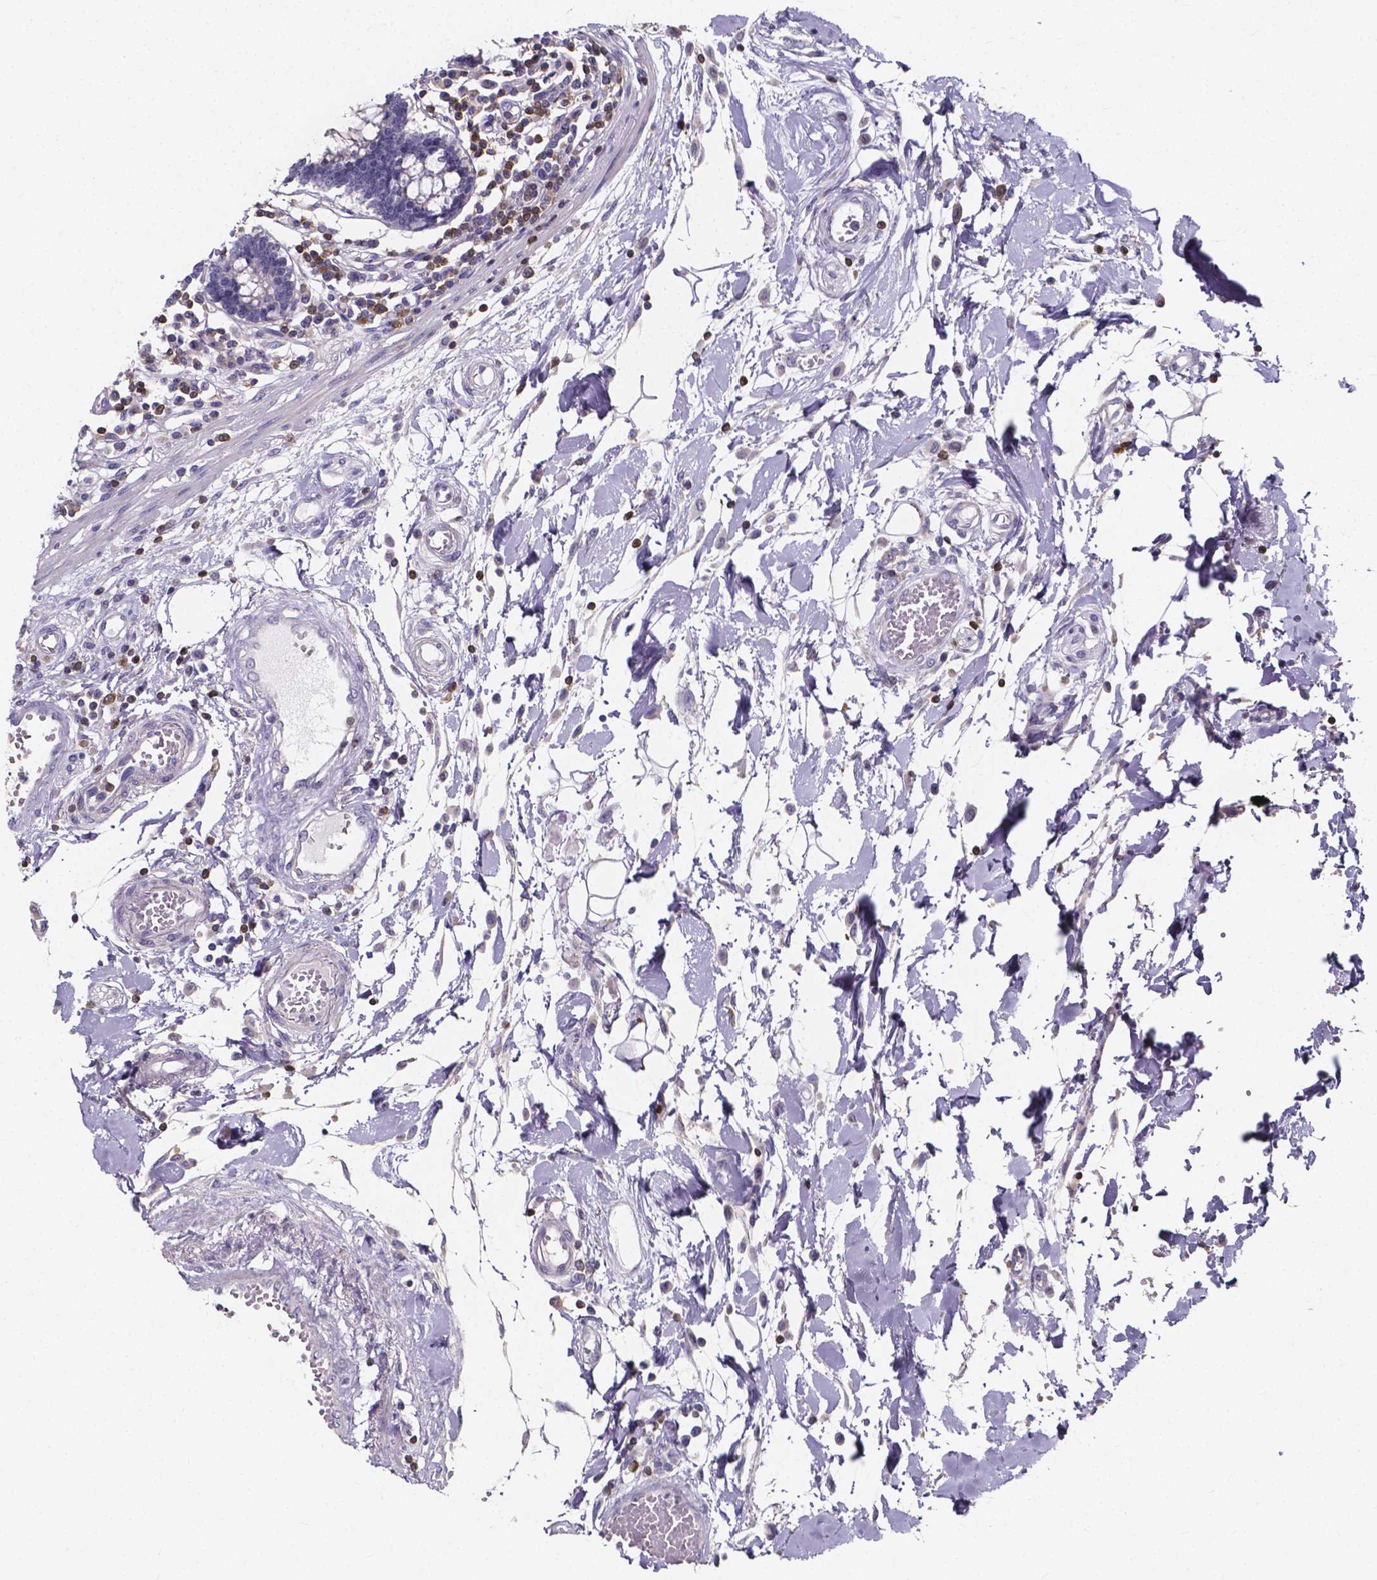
{"staining": {"intensity": "negative", "quantity": "none", "location": "none"}, "tissue": "colon", "cell_type": "Endothelial cells", "image_type": "normal", "snomed": [{"axis": "morphology", "description": "Normal tissue, NOS"}, {"axis": "morphology", "description": "Adenocarcinoma, NOS"}, {"axis": "topography", "description": "Colon"}], "caption": "Immunohistochemistry of benign human colon shows no staining in endothelial cells.", "gene": "THEMIS", "patient": {"sex": "male", "age": 83}}